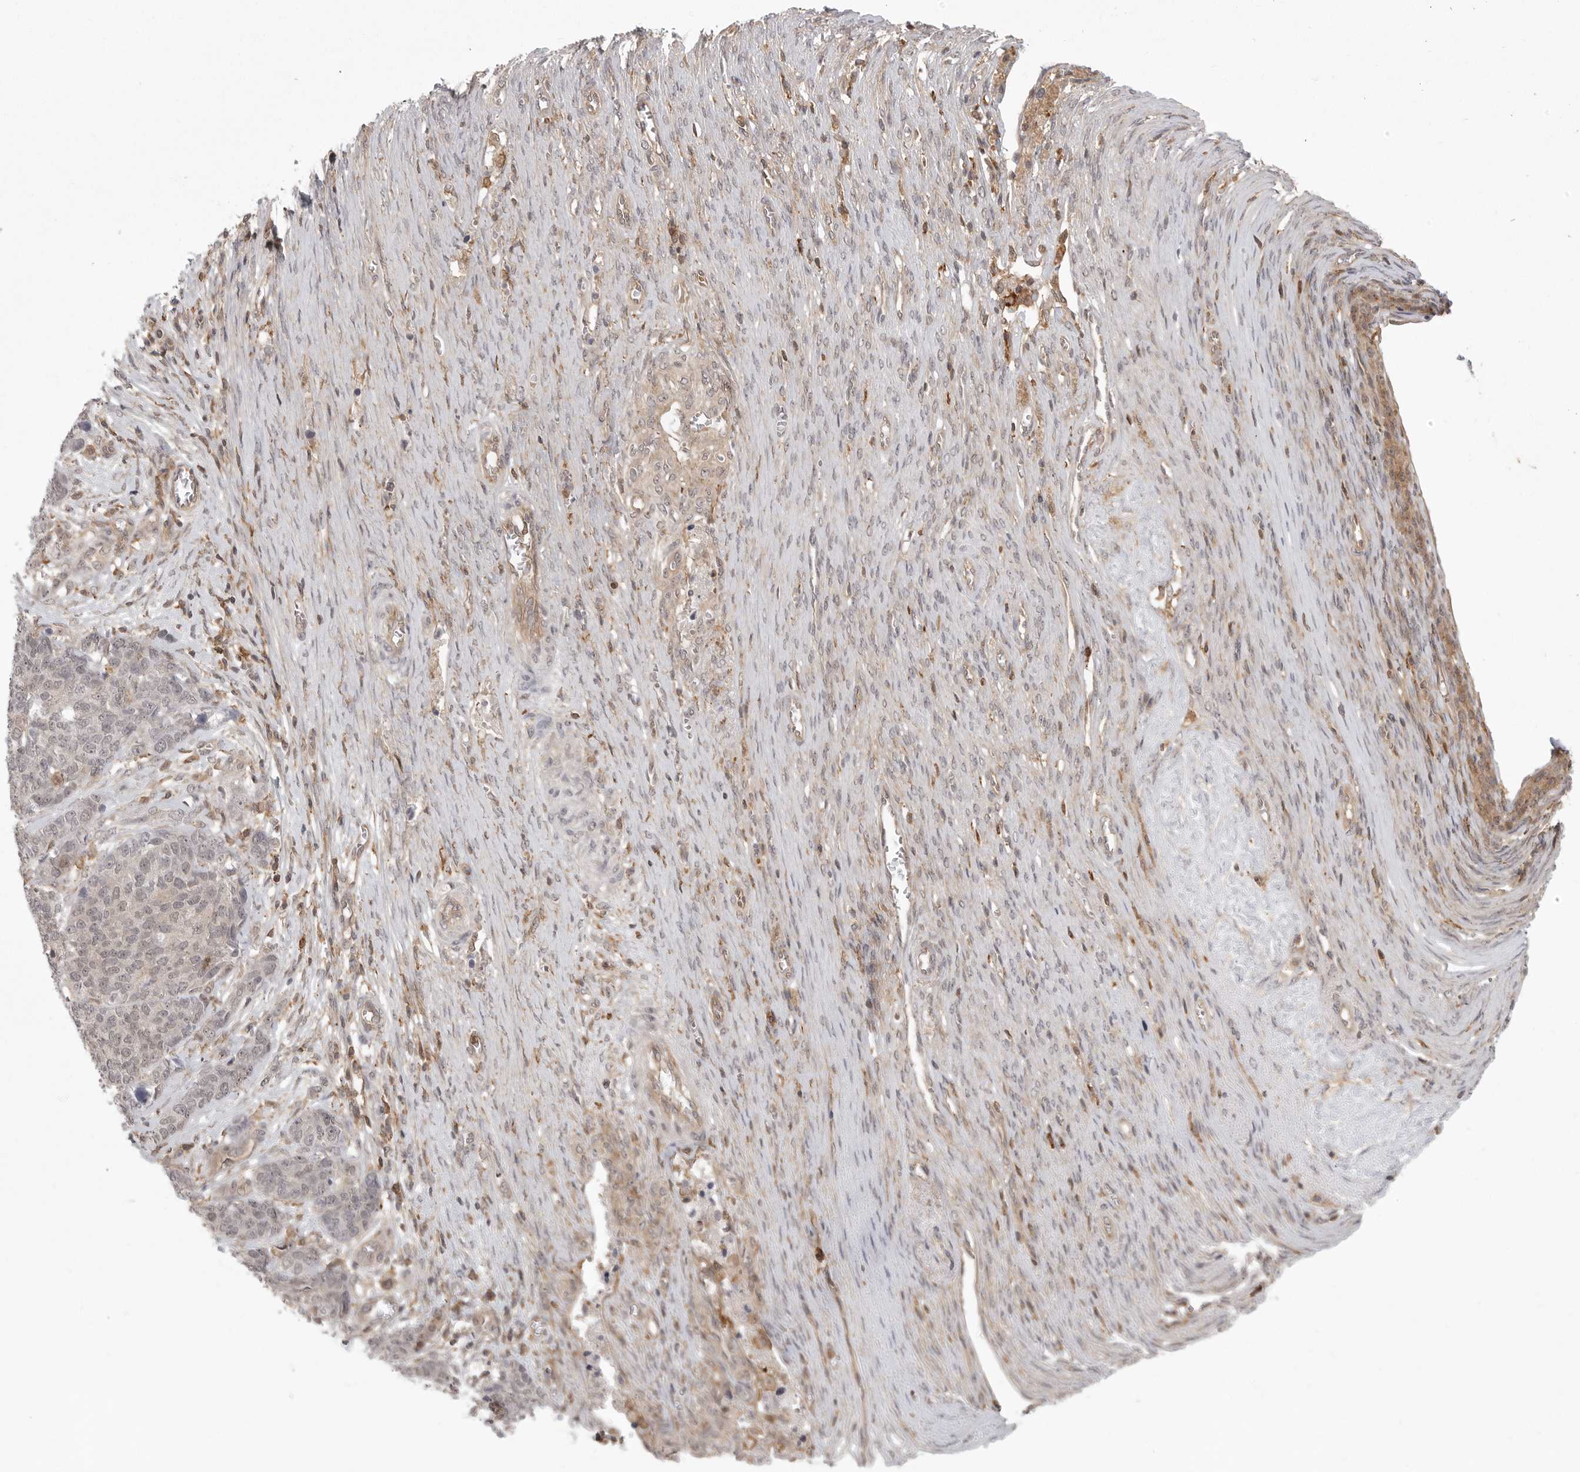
{"staining": {"intensity": "weak", "quantity": "<25%", "location": "cytoplasmic/membranous"}, "tissue": "ovarian cancer", "cell_type": "Tumor cells", "image_type": "cancer", "snomed": [{"axis": "morphology", "description": "Cystadenocarcinoma, serous, NOS"}, {"axis": "topography", "description": "Ovary"}], "caption": "Immunohistochemistry (IHC) of human ovarian cancer (serous cystadenocarcinoma) demonstrates no expression in tumor cells. (Immunohistochemistry, brightfield microscopy, high magnification).", "gene": "DBNL", "patient": {"sex": "female", "age": 44}}